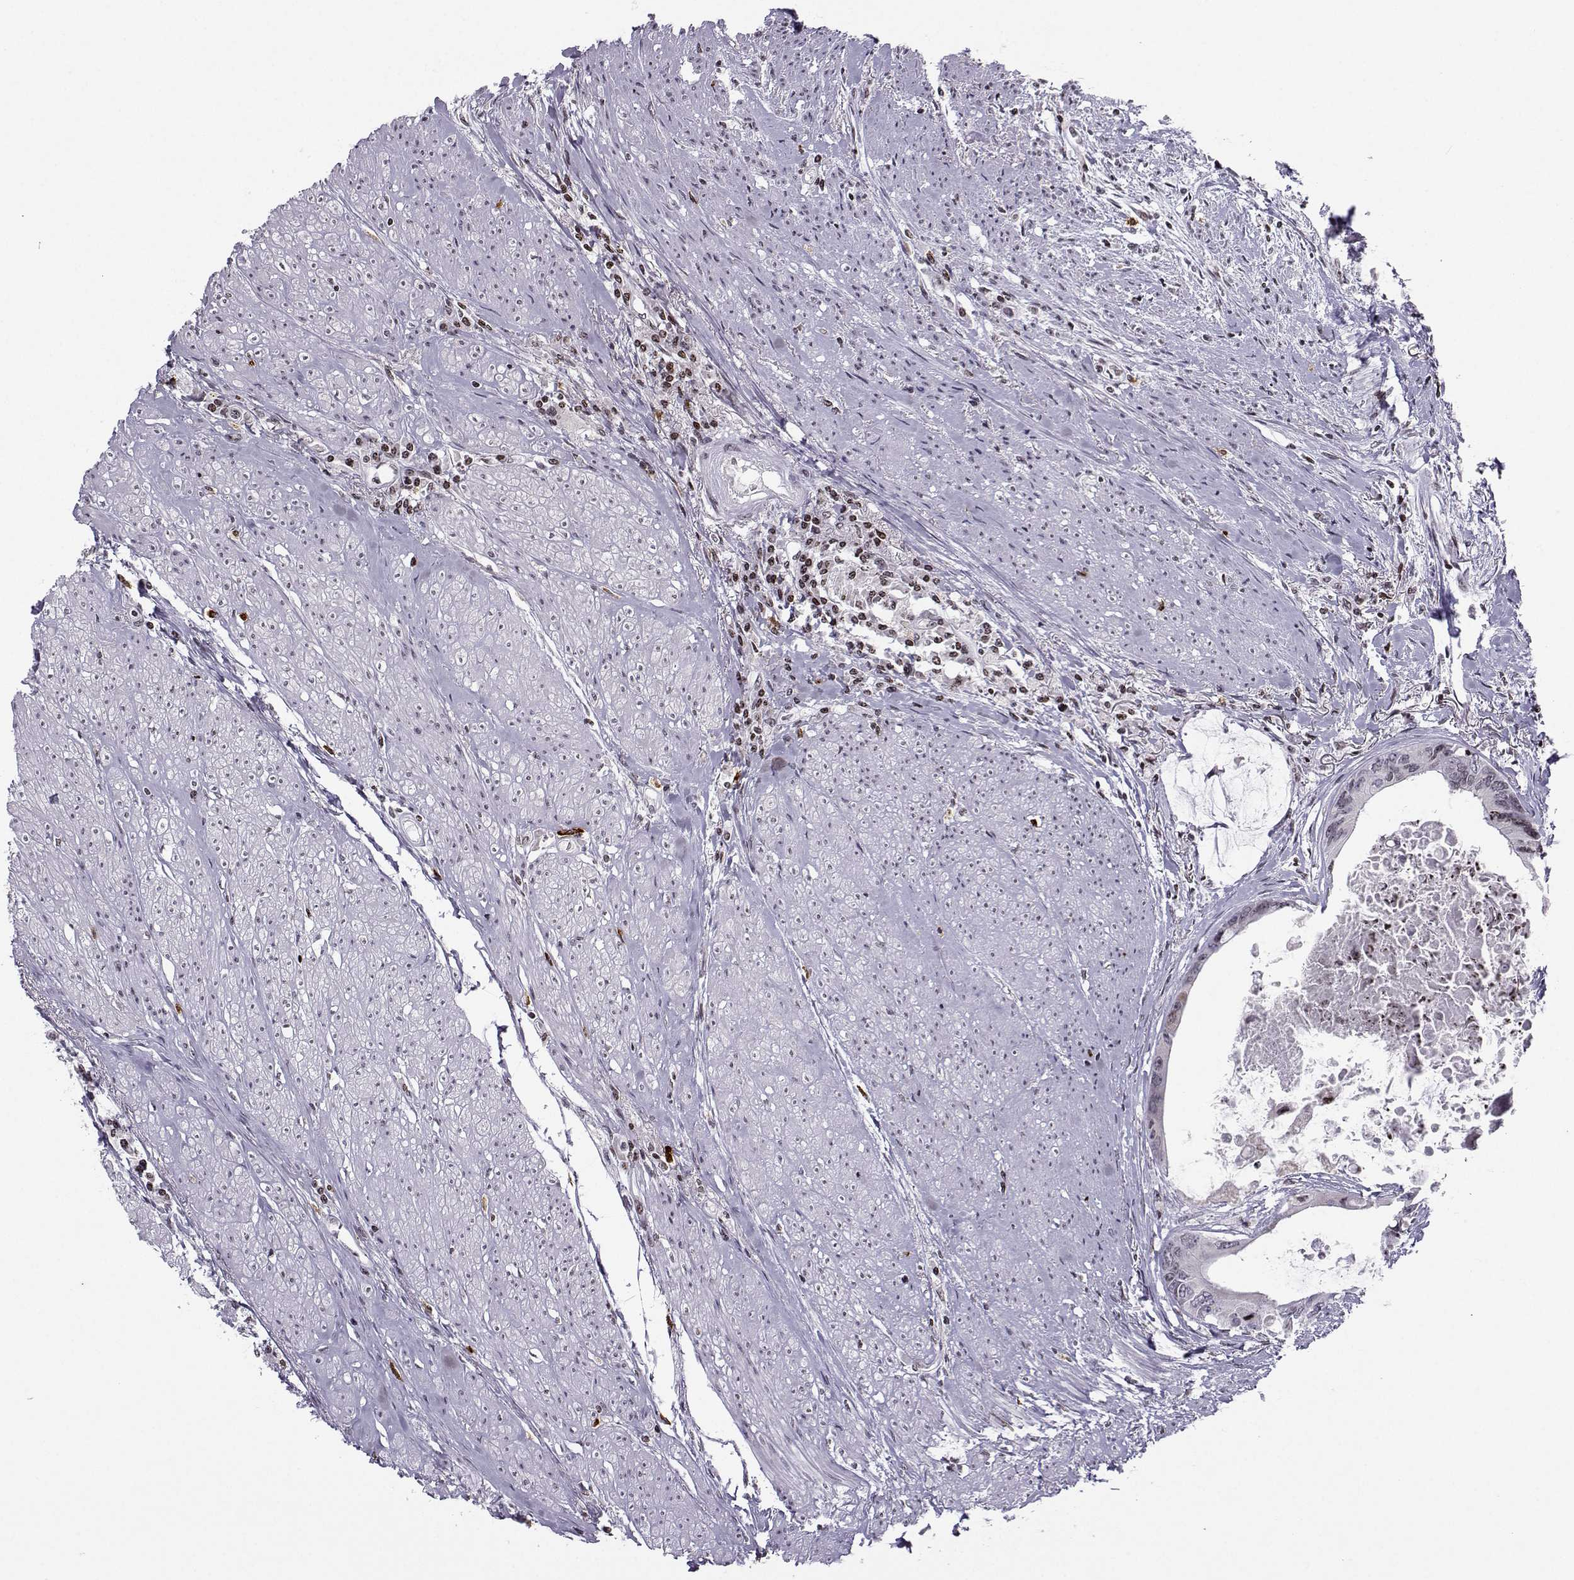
{"staining": {"intensity": "negative", "quantity": "none", "location": "none"}, "tissue": "colorectal cancer", "cell_type": "Tumor cells", "image_type": "cancer", "snomed": [{"axis": "morphology", "description": "Adenocarcinoma, NOS"}, {"axis": "topography", "description": "Rectum"}], "caption": "DAB (3,3'-diaminobenzidine) immunohistochemical staining of human colorectal cancer (adenocarcinoma) reveals no significant staining in tumor cells.", "gene": "ZNF19", "patient": {"sex": "male", "age": 59}}